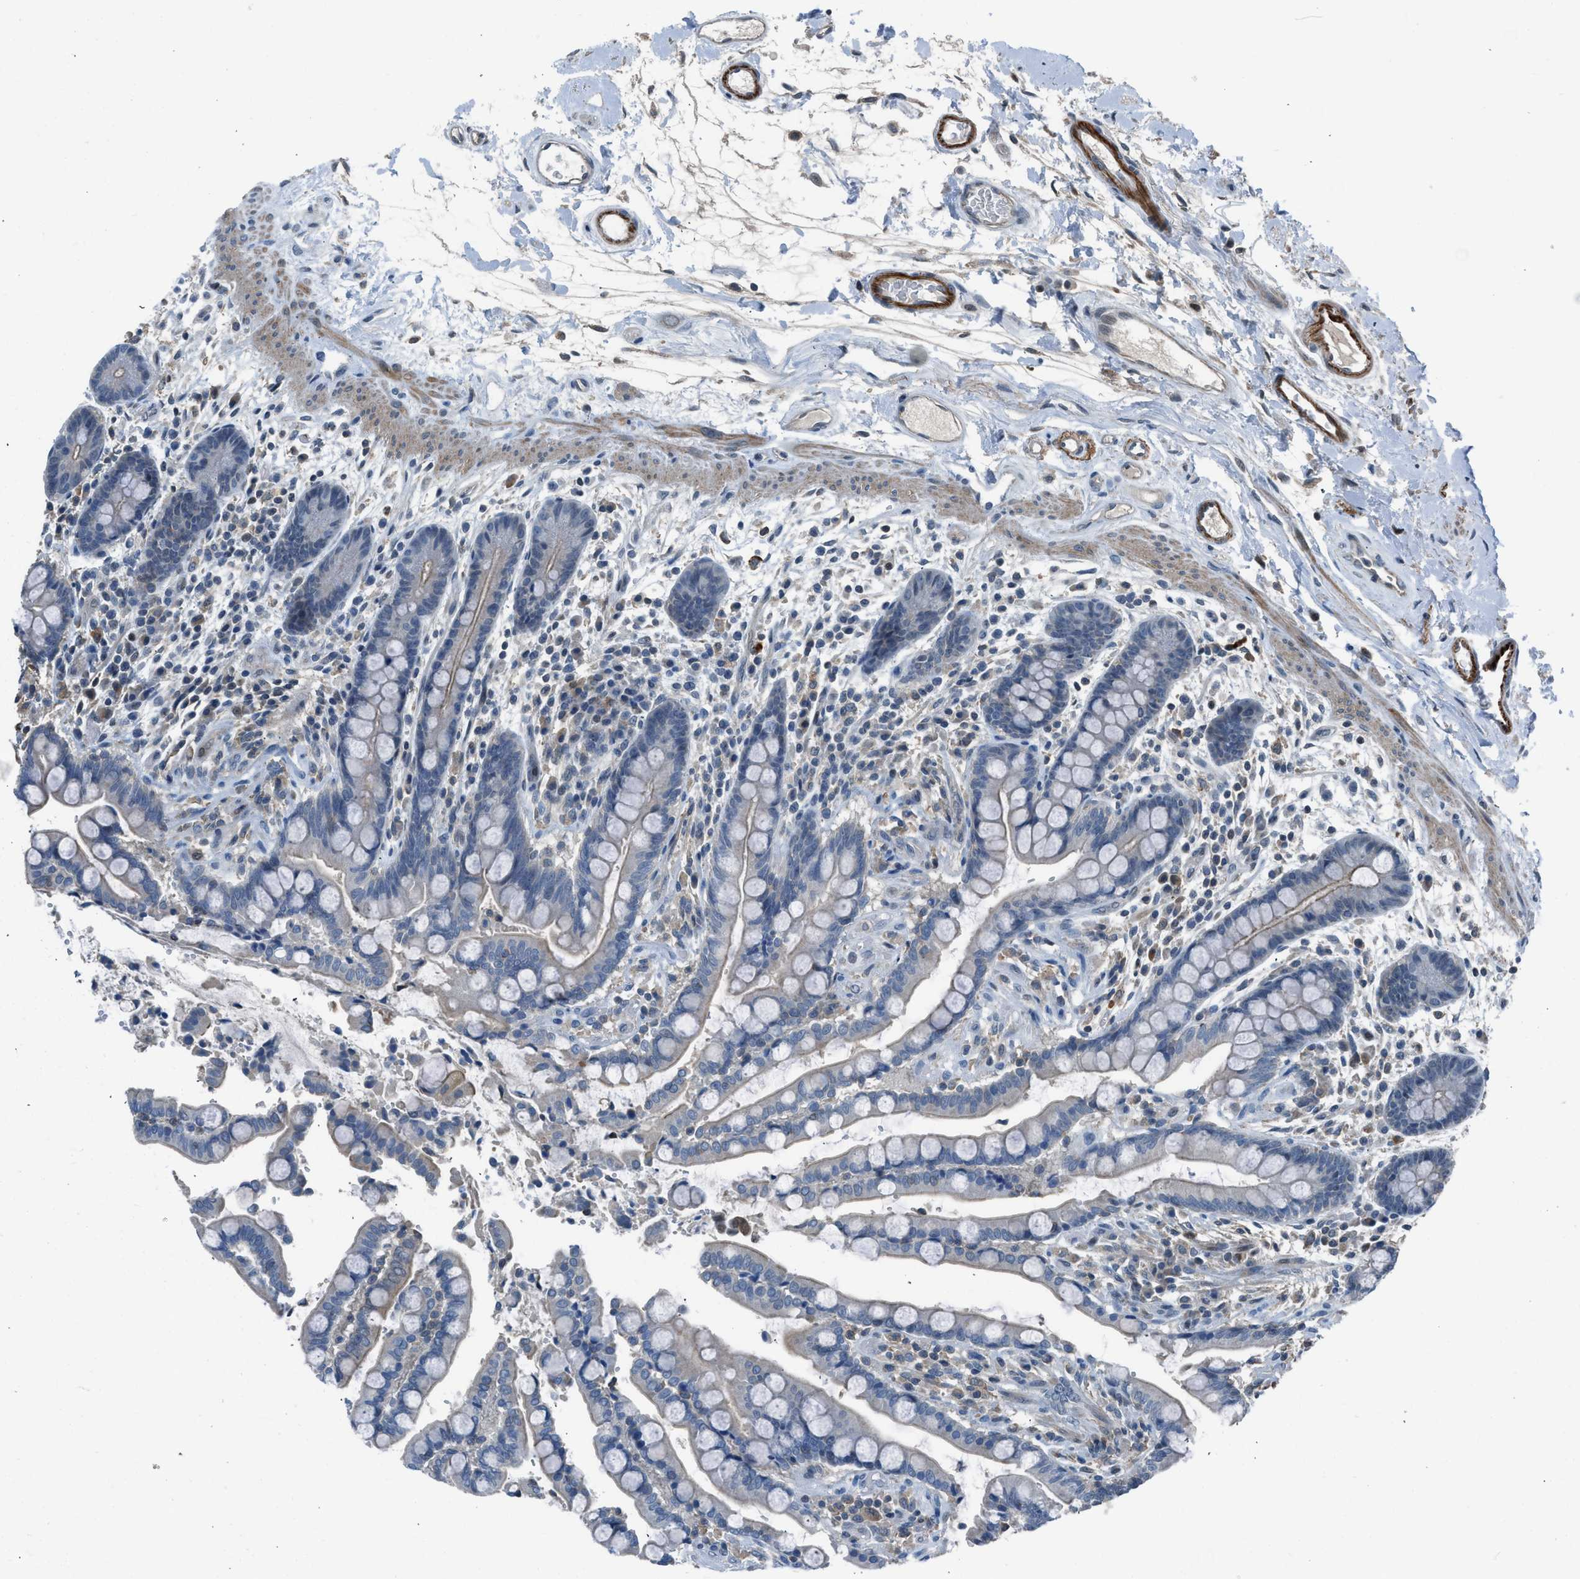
{"staining": {"intensity": "weak", "quantity": "<25%", "location": "cytoplasmic/membranous"}, "tissue": "colon", "cell_type": "Endothelial cells", "image_type": "normal", "snomed": [{"axis": "morphology", "description": "Normal tissue, NOS"}, {"axis": "topography", "description": "Colon"}], "caption": "This is an immunohistochemistry image of benign human colon. There is no expression in endothelial cells.", "gene": "LMLN", "patient": {"sex": "male", "age": 73}}